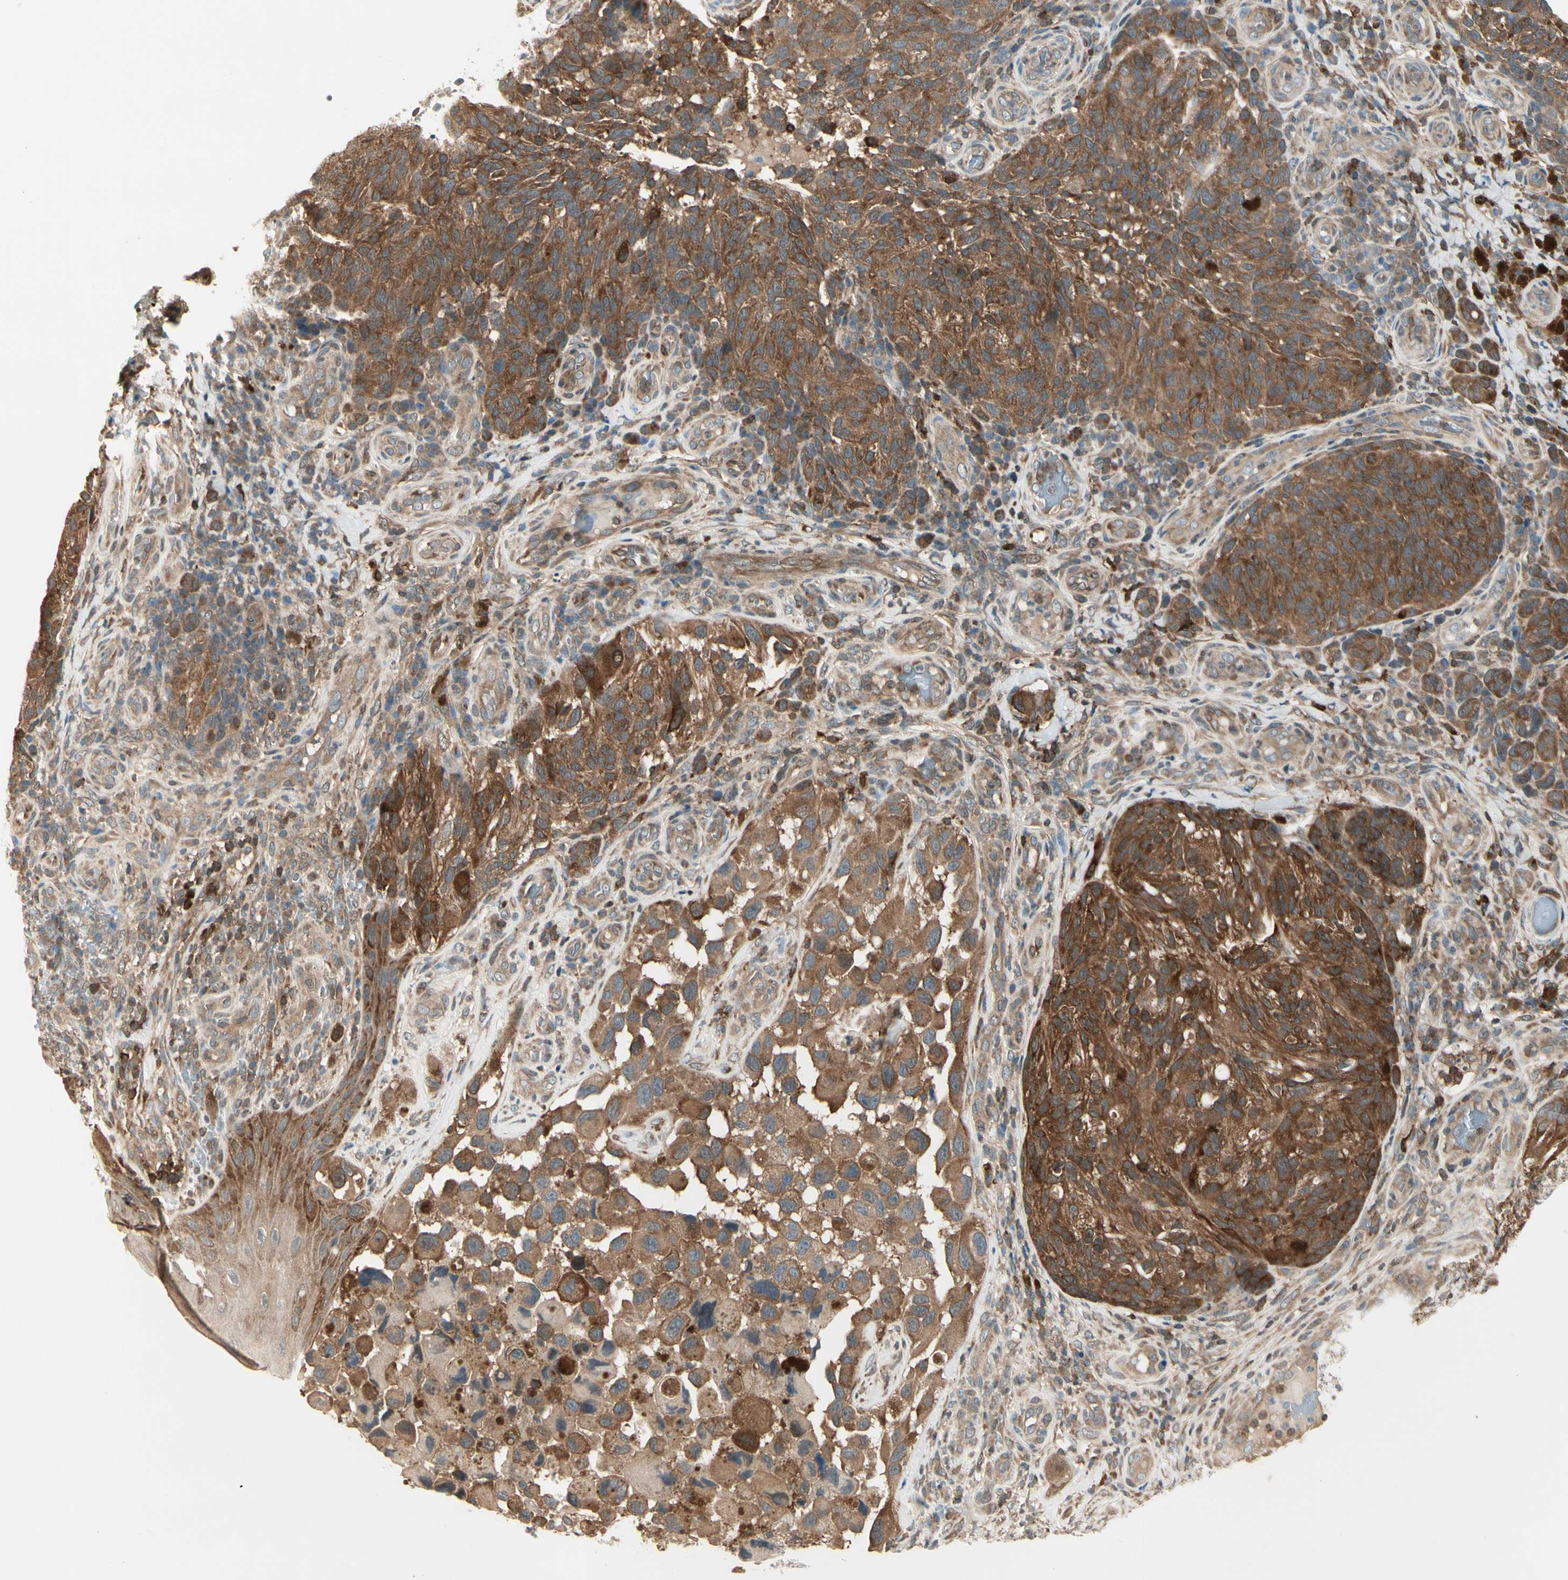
{"staining": {"intensity": "strong", "quantity": ">75%", "location": "cytoplasmic/membranous"}, "tissue": "melanoma", "cell_type": "Tumor cells", "image_type": "cancer", "snomed": [{"axis": "morphology", "description": "Malignant melanoma, NOS"}, {"axis": "topography", "description": "Skin"}], "caption": "This photomicrograph demonstrates malignant melanoma stained with immunohistochemistry (IHC) to label a protein in brown. The cytoplasmic/membranous of tumor cells show strong positivity for the protein. Nuclei are counter-stained blue.", "gene": "OXSR1", "patient": {"sex": "female", "age": 73}}